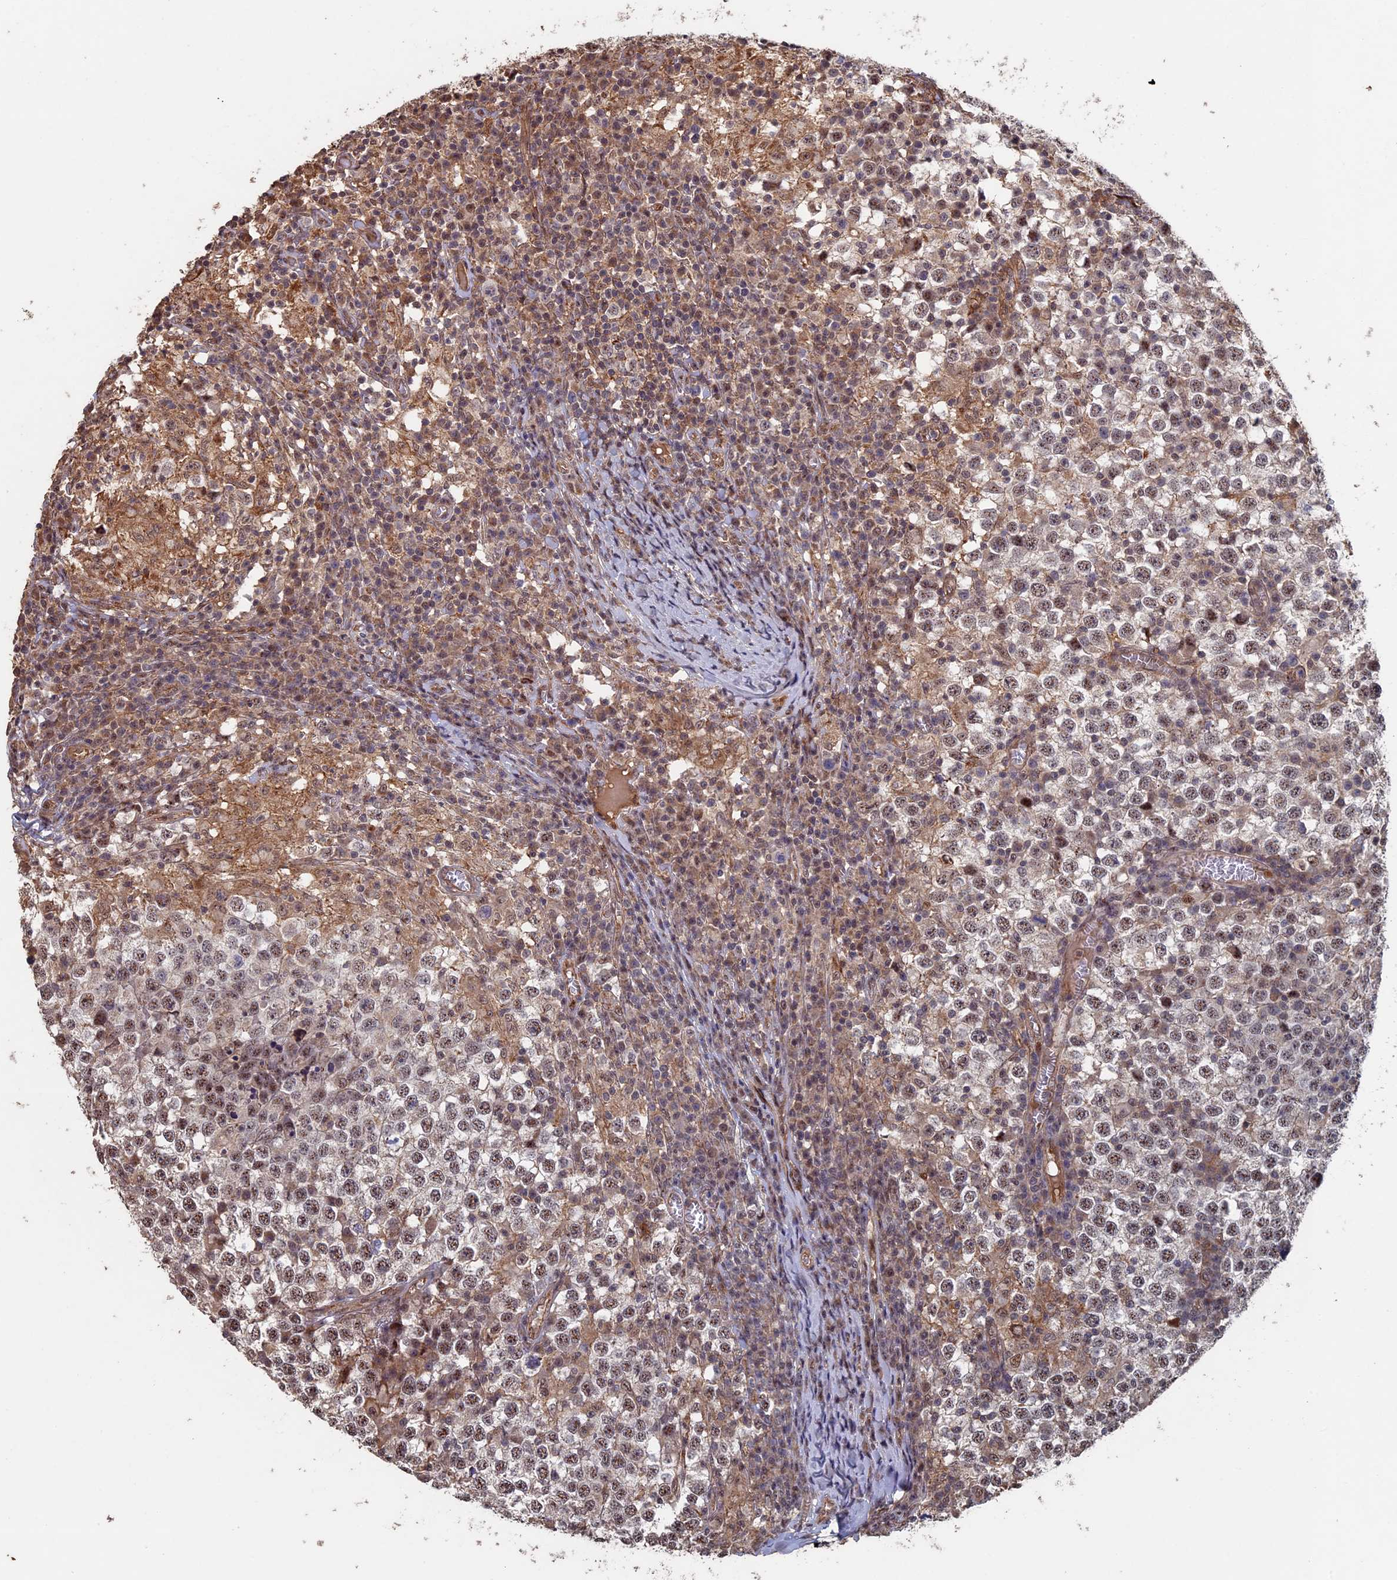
{"staining": {"intensity": "moderate", "quantity": ">75%", "location": "nuclear"}, "tissue": "testis cancer", "cell_type": "Tumor cells", "image_type": "cancer", "snomed": [{"axis": "morphology", "description": "Seminoma, NOS"}, {"axis": "topography", "description": "Testis"}], "caption": "The immunohistochemical stain labels moderate nuclear positivity in tumor cells of testis seminoma tissue.", "gene": "KIAA1328", "patient": {"sex": "male", "age": 65}}